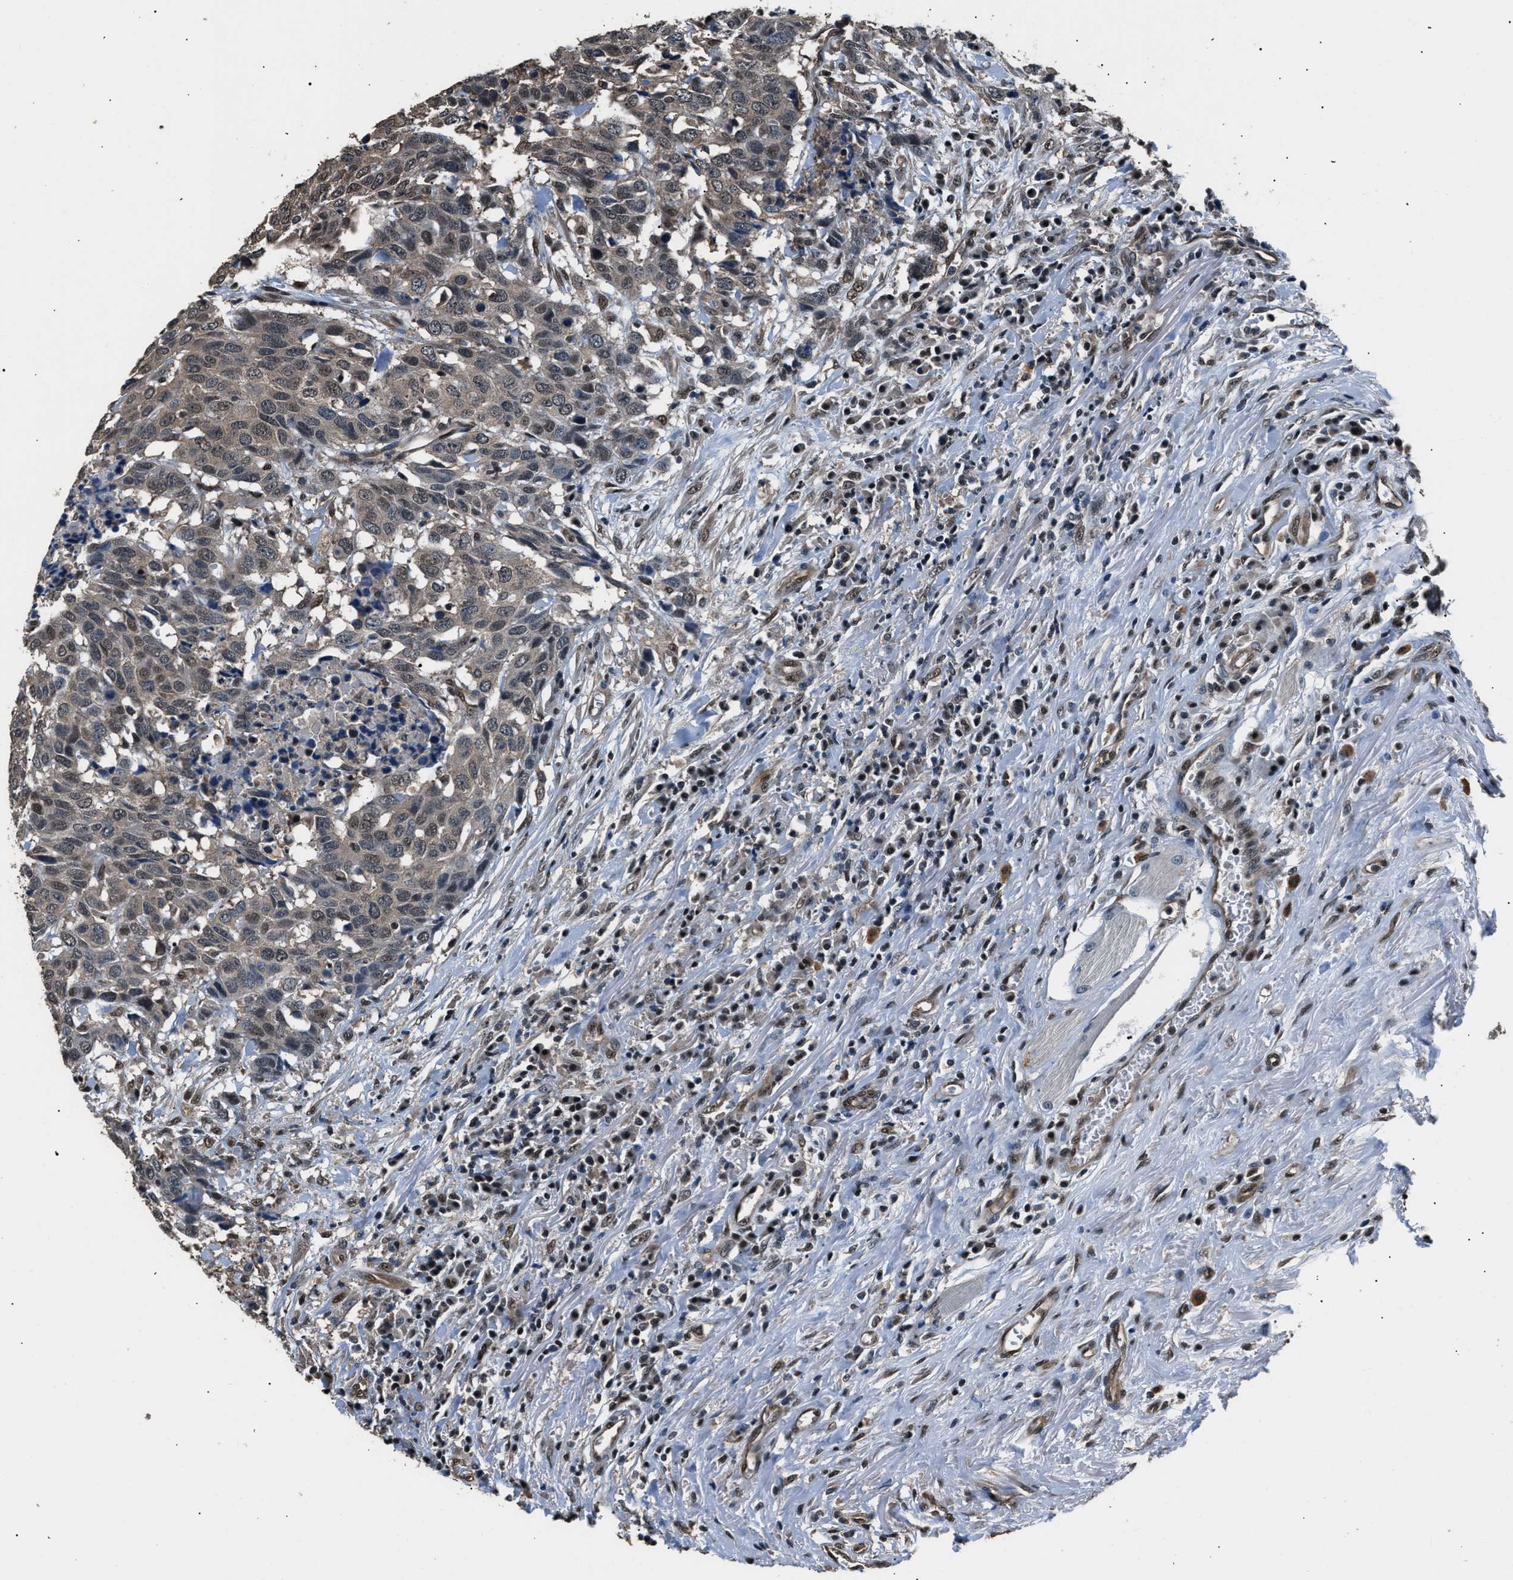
{"staining": {"intensity": "weak", "quantity": "25%-75%", "location": "cytoplasmic/membranous,nuclear"}, "tissue": "head and neck cancer", "cell_type": "Tumor cells", "image_type": "cancer", "snomed": [{"axis": "morphology", "description": "Squamous cell carcinoma, NOS"}, {"axis": "topography", "description": "Head-Neck"}], "caption": "Immunohistochemical staining of human head and neck cancer (squamous cell carcinoma) shows low levels of weak cytoplasmic/membranous and nuclear positivity in about 25%-75% of tumor cells.", "gene": "DFFA", "patient": {"sex": "male", "age": 66}}